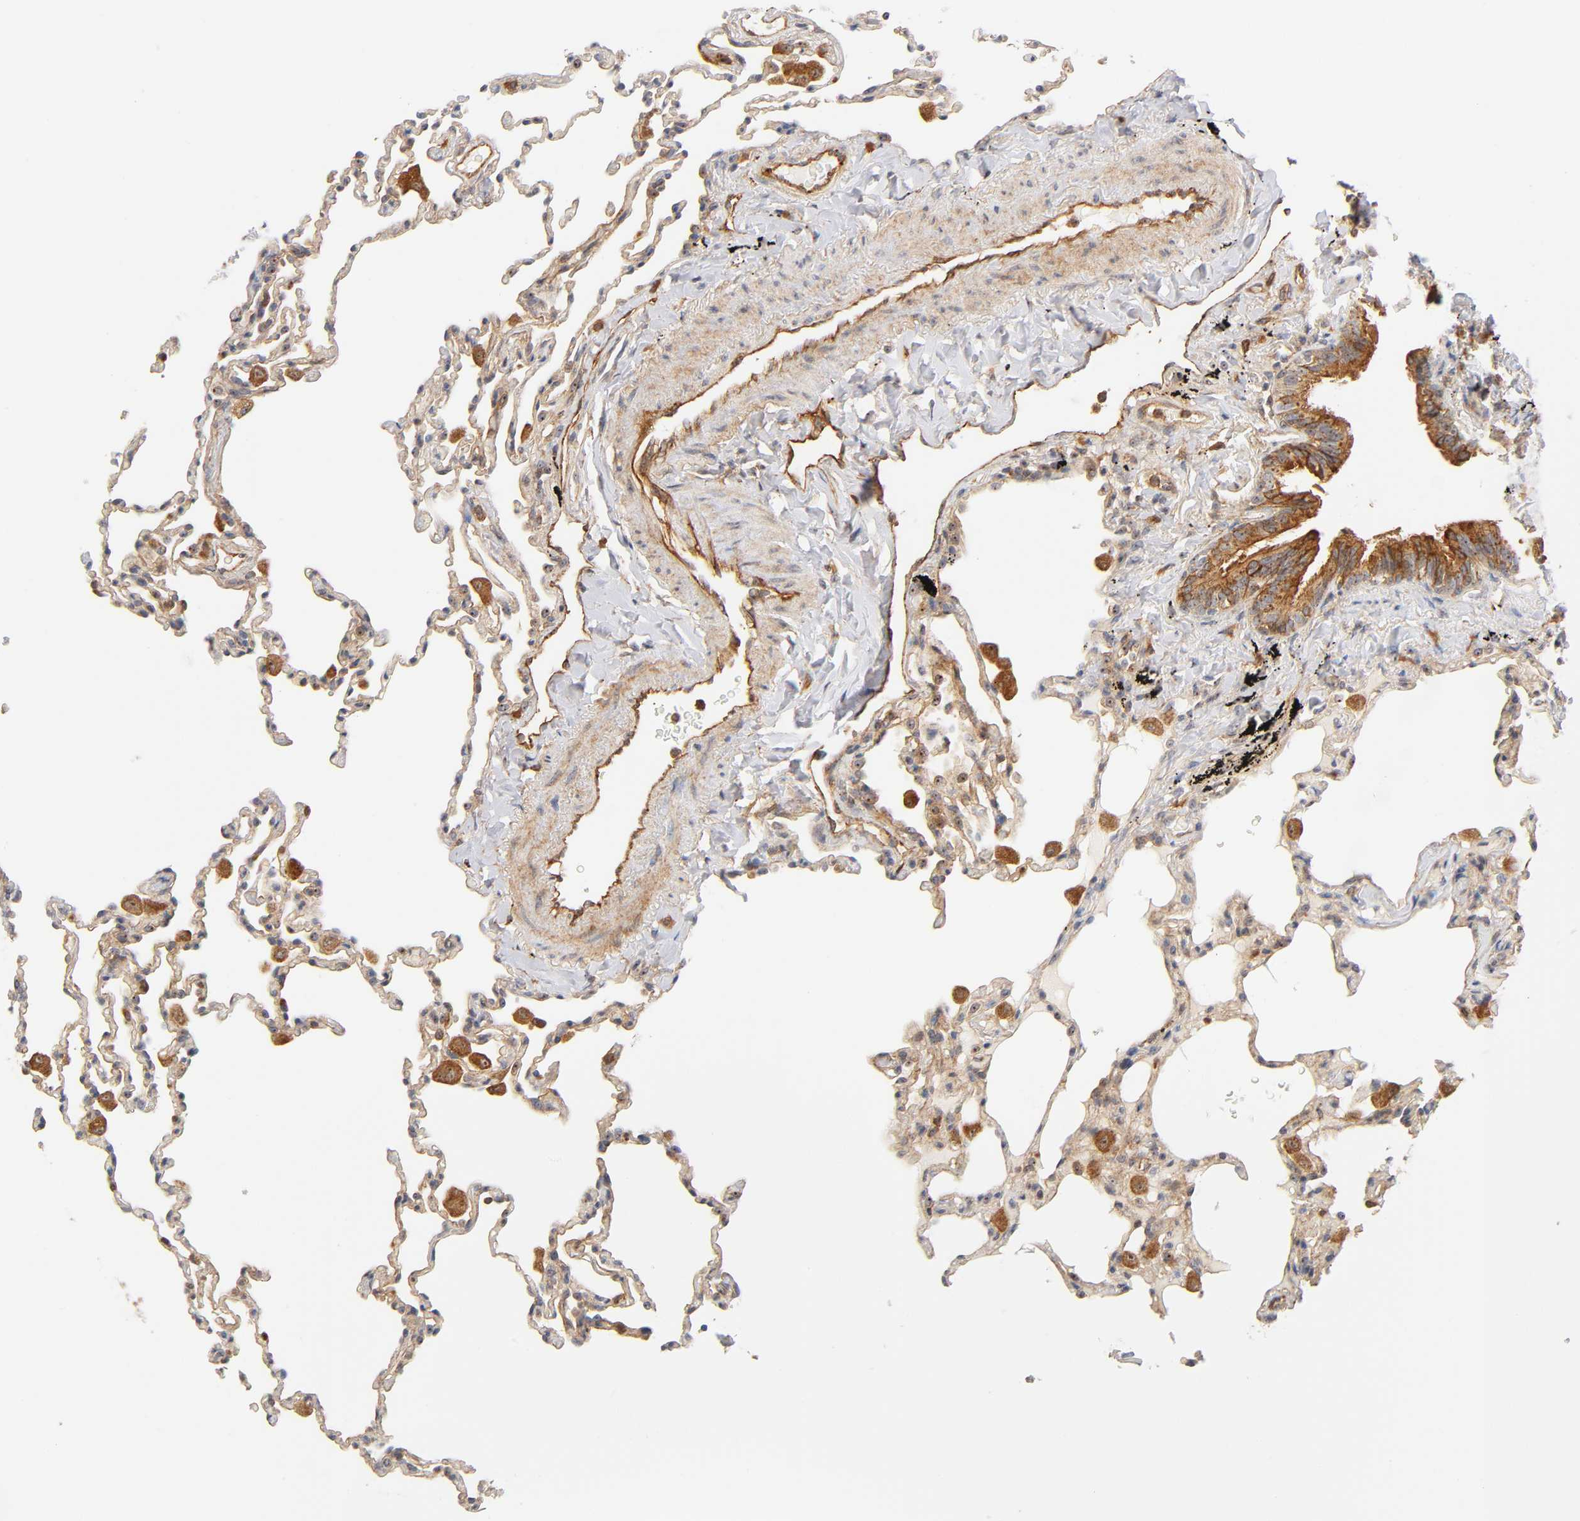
{"staining": {"intensity": "weak", "quantity": ">75%", "location": "cytoplasmic/membranous"}, "tissue": "lung", "cell_type": "Alveolar cells", "image_type": "normal", "snomed": [{"axis": "morphology", "description": "Normal tissue, NOS"}, {"axis": "topography", "description": "Lung"}], "caption": "Lung stained with DAB immunohistochemistry (IHC) demonstrates low levels of weak cytoplasmic/membranous expression in about >75% of alveolar cells. Immunohistochemistry stains the protein in brown and the nuclei are stained blue.", "gene": "PLD1", "patient": {"sex": "male", "age": 59}}